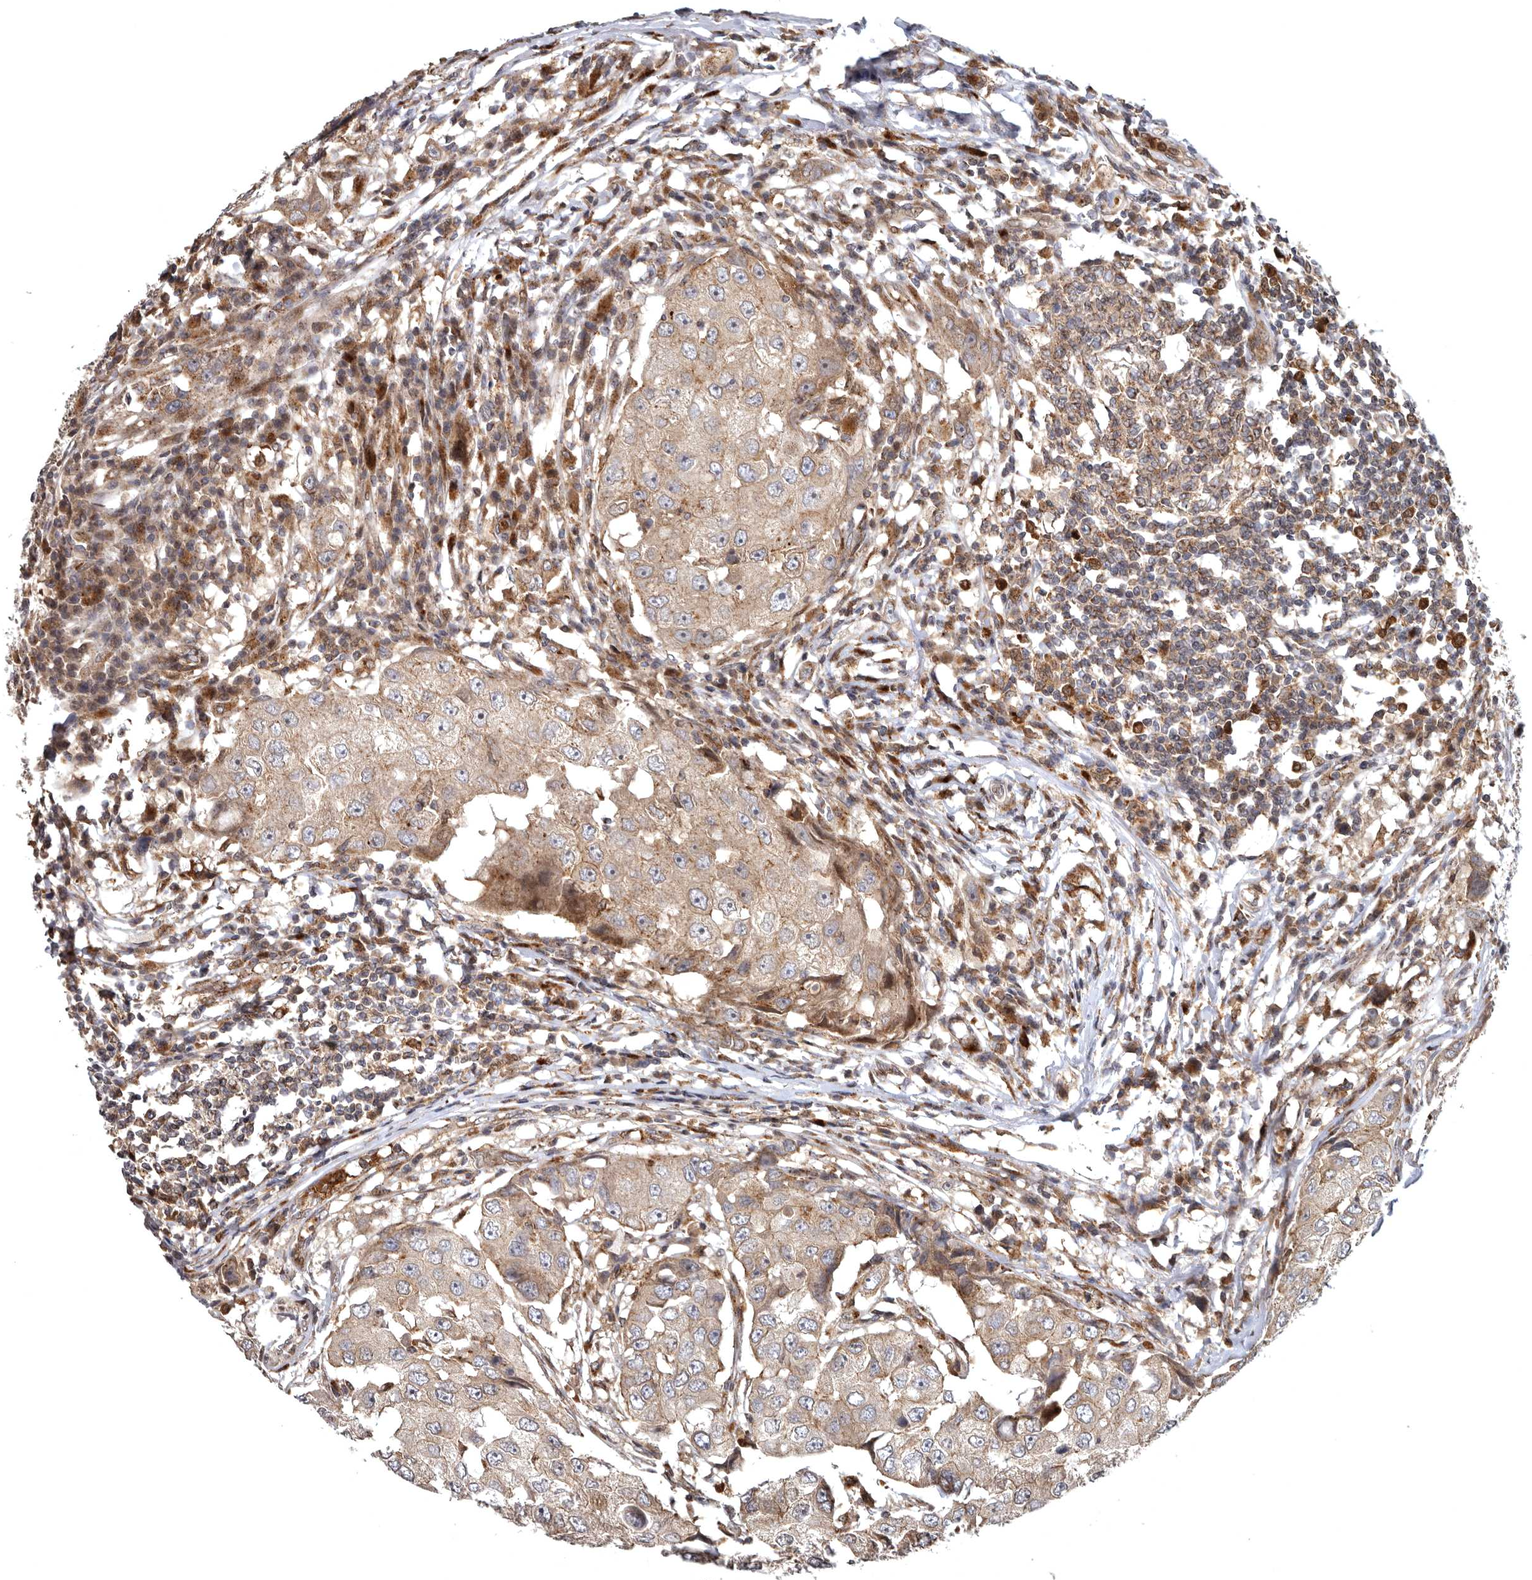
{"staining": {"intensity": "weak", "quantity": ">75%", "location": "cytoplasmic/membranous"}, "tissue": "breast cancer", "cell_type": "Tumor cells", "image_type": "cancer", "snomed": [{"axis": "morphology", "description": "Duct carcinoma"}, {"axis": "topography", "description": "Breast"}], "caption": "Immunohistochemical staining of human breast cancer (infiltrating ductal carcinoma) displays low levels of weak cytoplasmic/membranous staining in approximately >75% of tumor cells.", "gene": "FGFR4", "patient": {"sex": "female", "age": 27}}